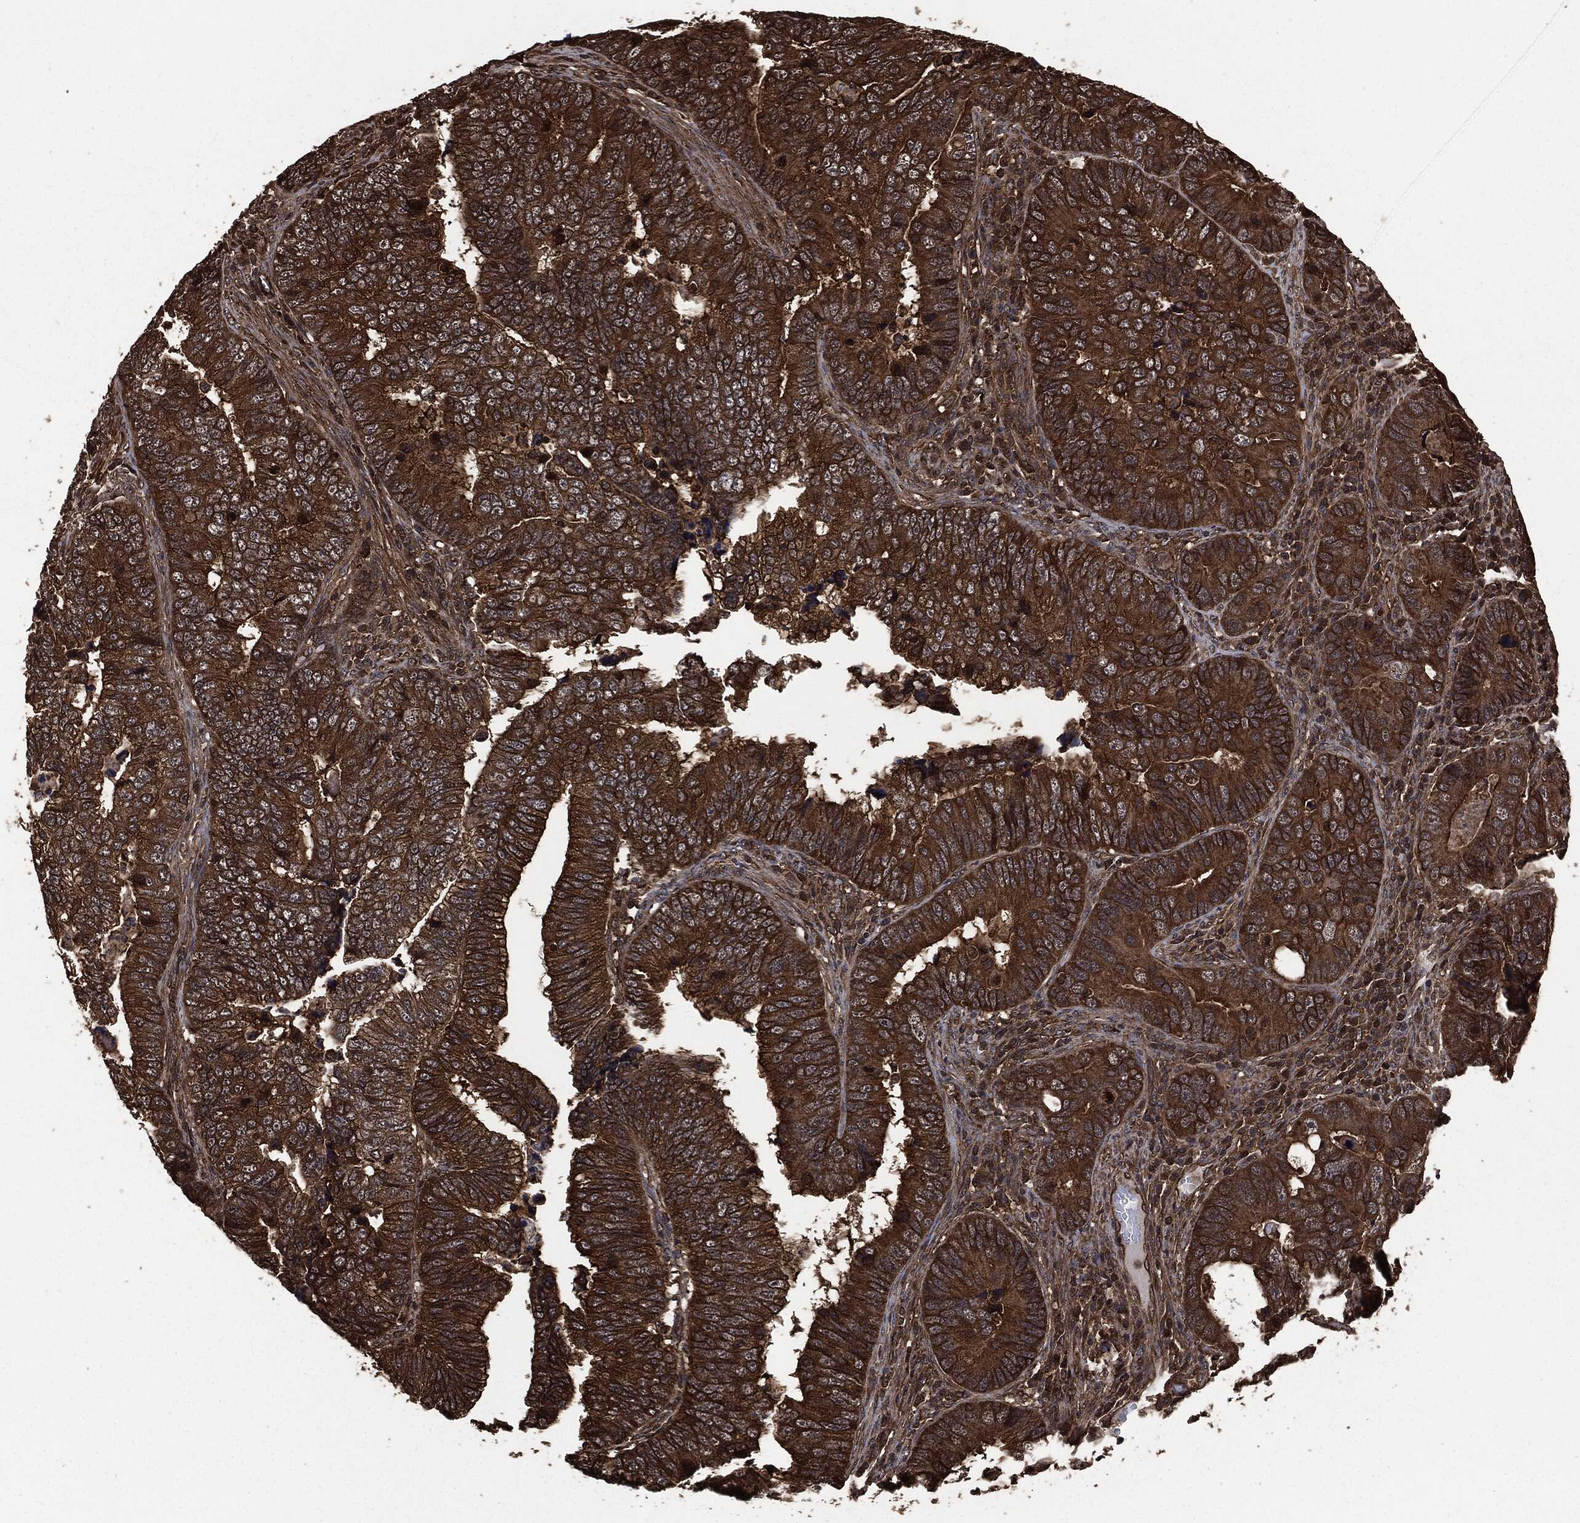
{"staining": {"intensity": "strong", "quantity": ">75%", "location": "cytoplasmic/membranous"}, "tissue": "colorectal cancer", "cell_type": "Tumor cells", "image_type": "cancer", "snomed": [{"axis": "morphology", "description": "Adenocarcinoma, NOS"}, {"axis": "topography", "description": "Colon"}], "caption": "Protein analysis of colorectal adenocarcinoma tissue demonstrates strong cytoplasmic/membranous staining in about >75% of tumor cells. (DAB (3,3'-diaminobenzidine) IHC with brightfield microscopy, high magnification).", "gene": "HRAS", "patient": {"sex": "female", "age": 72}}